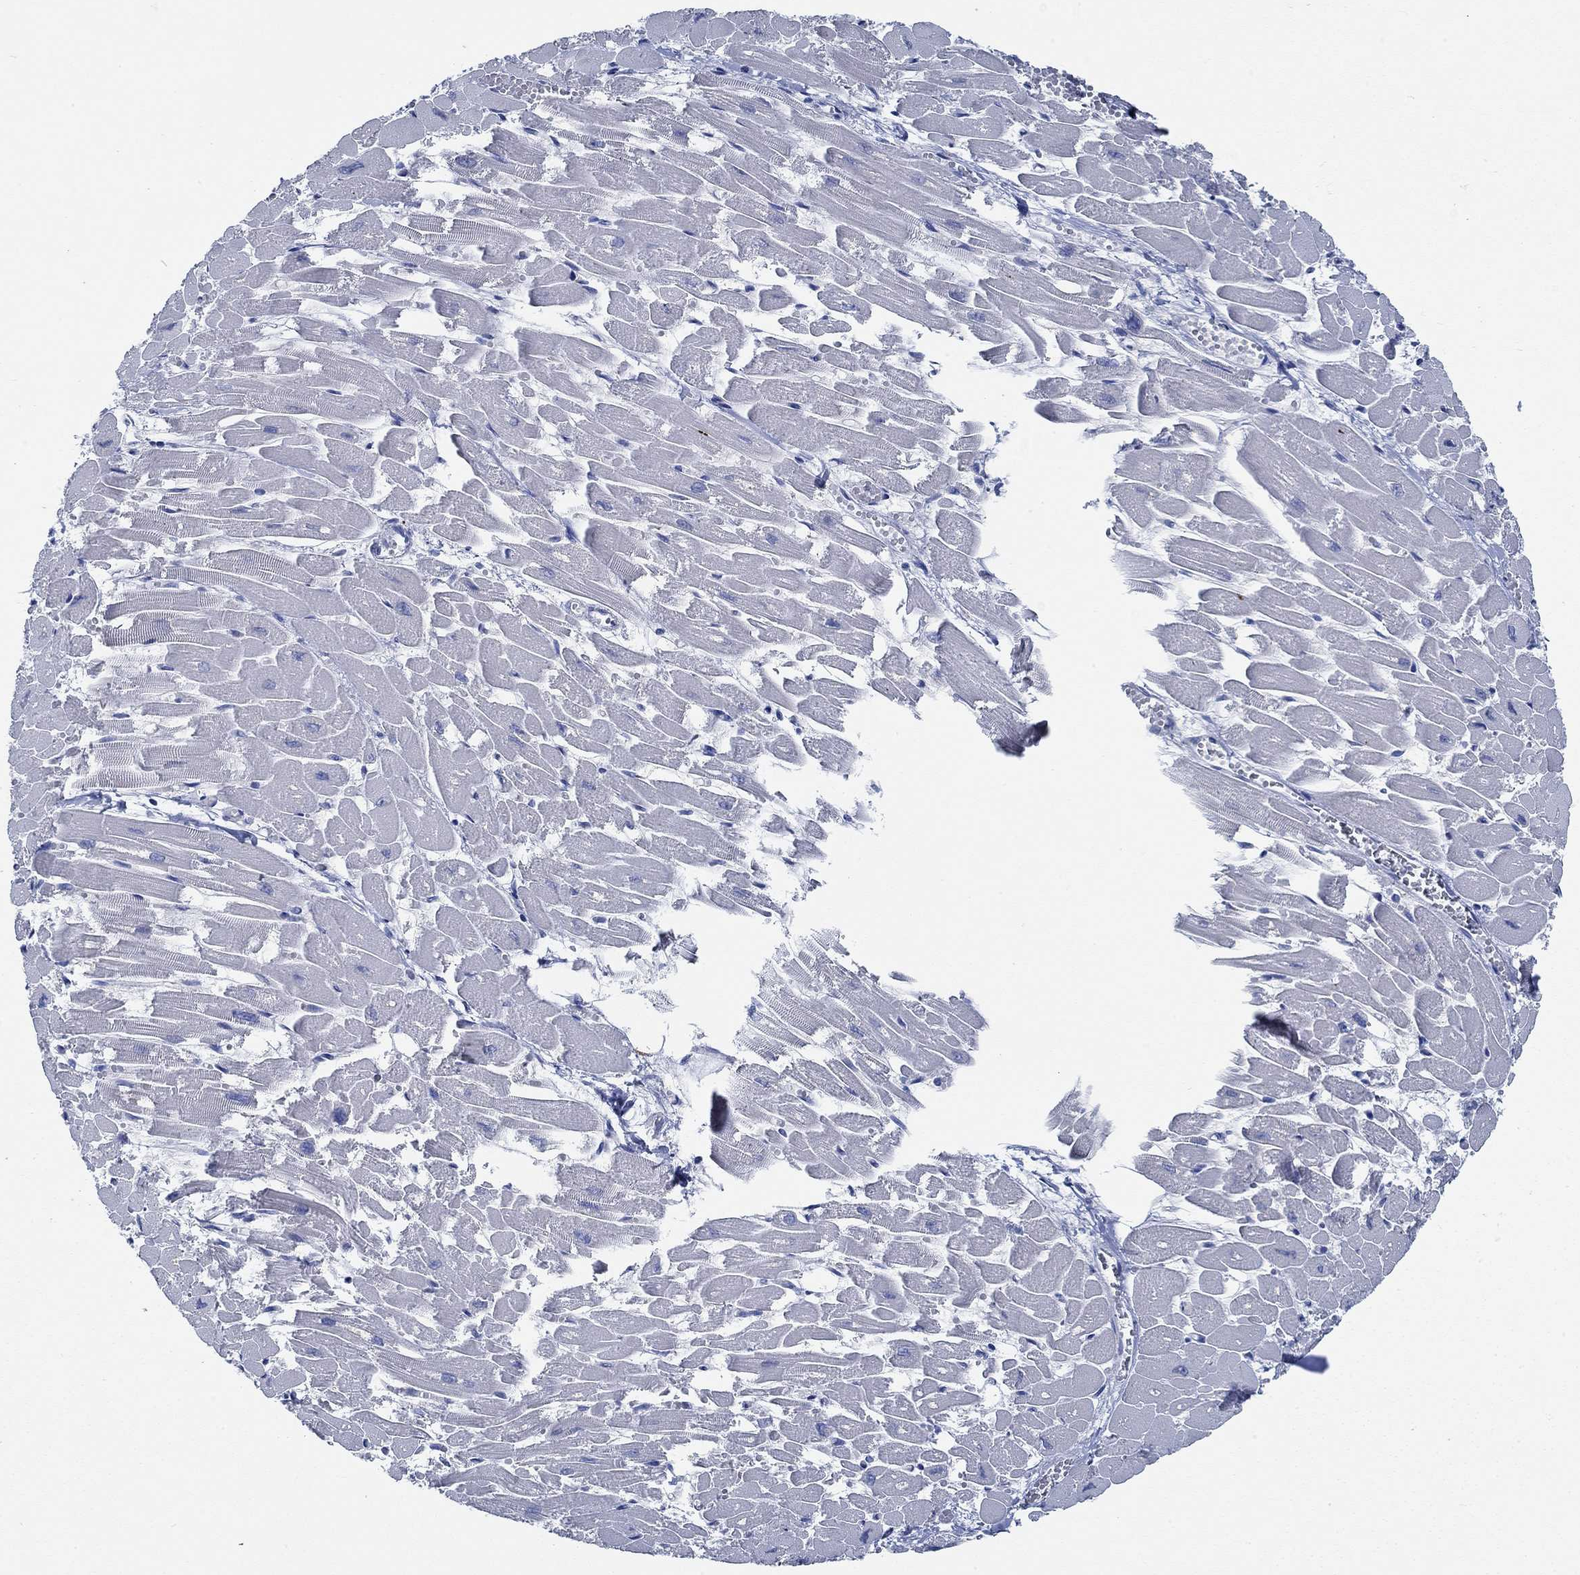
{"staining": {"intensity": "negative", "quantity": "none", "location": "none"}, "tissue": "heart muscle", "cell_type": "Cardiomyocytes", "image_type": "normal", "snomed": [{"axis": "morphology", "description": "Normal tissue, NOS"}, {"axis": "topography", "description": "Heart"}], "caption": "The IHC image has no significant positivity in cardiomyocytes of heart muscle. (DAB immunohistochemistry (IHC) with hematoxylin counter stain).", "gene": "HECW2", "patient": {"sex": "female", "age": 52}}